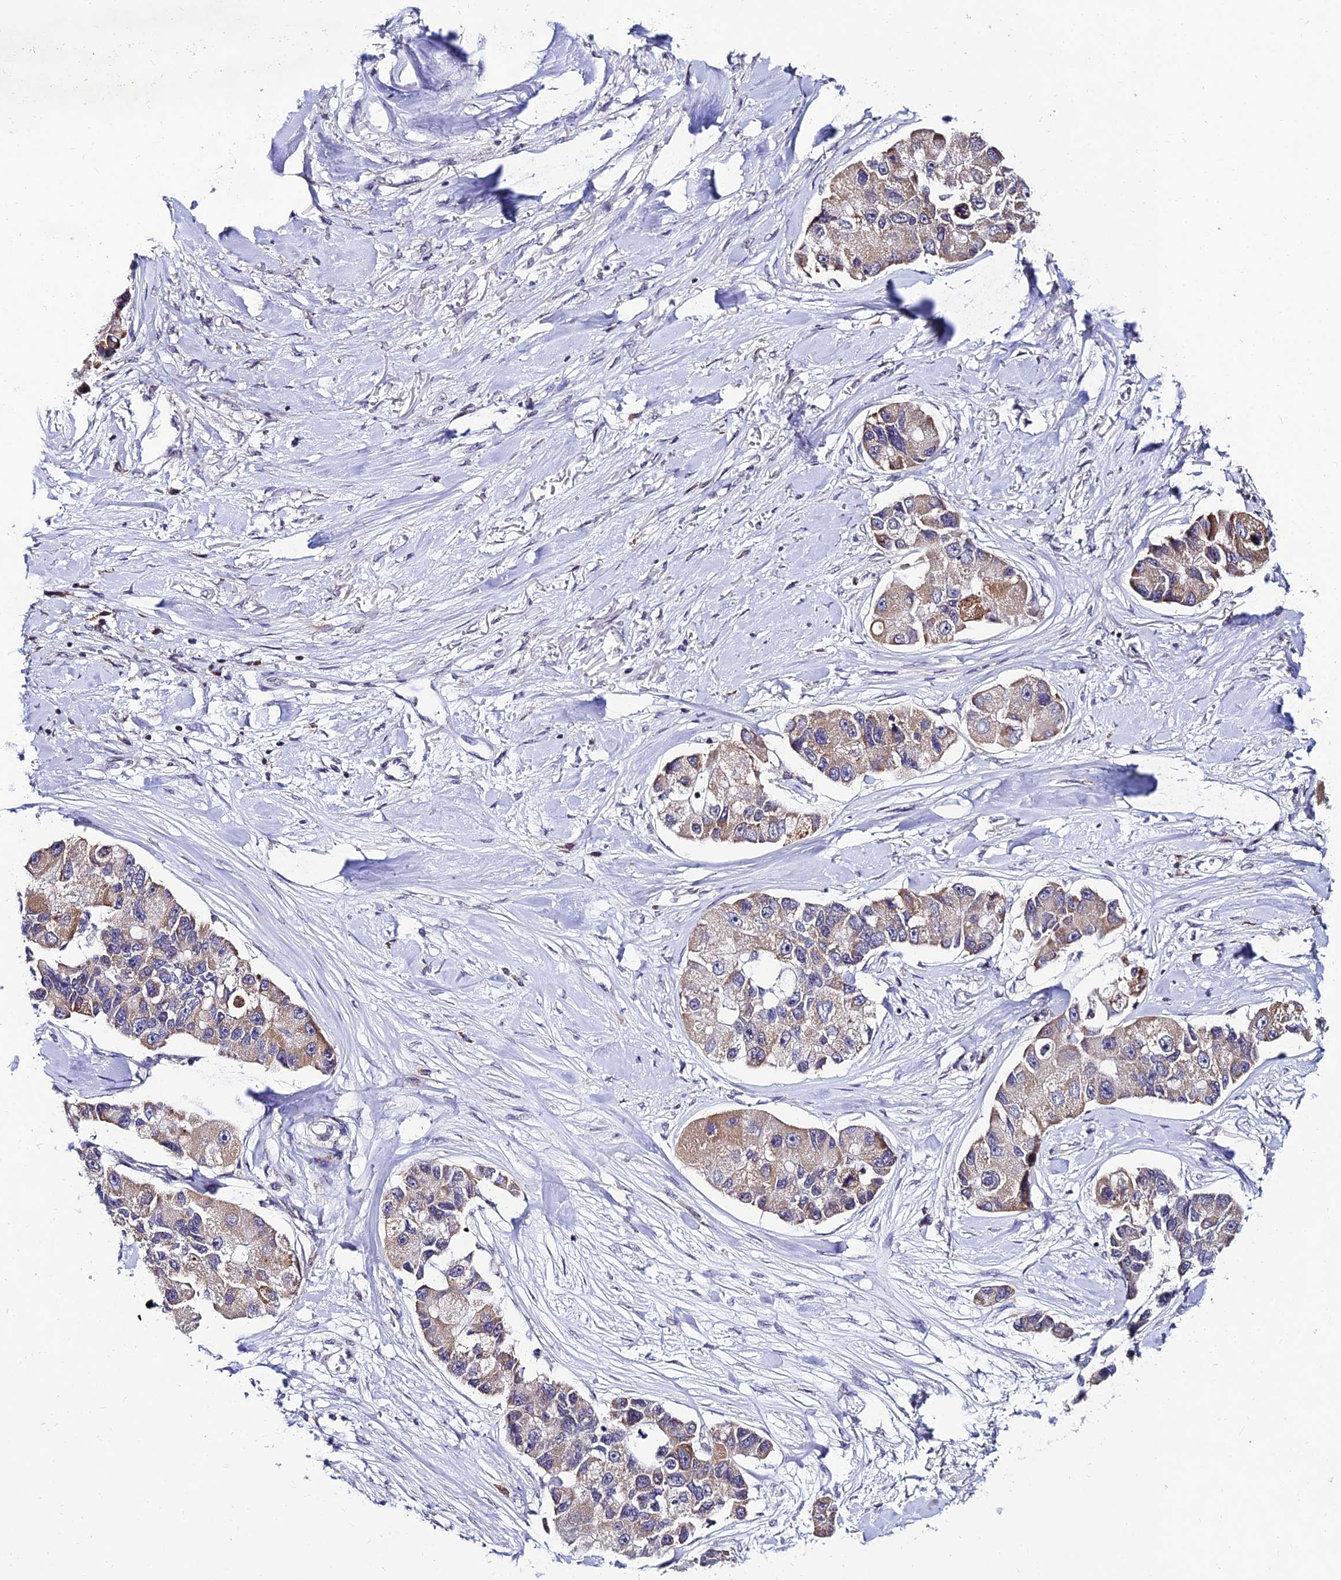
{"staining": {"intensity": "weak", "quantity": "25%-75%", "location": "cytoplasmic/membranous"}, "tissue": "lung cancer", "cell_type": "Tumor cells", "image_type": "cancer", "snomed": [{"axis": "morphology", "description": "Adenocarcinoma, NOS"}, {"axis": "topography", "description": "Lung"}], "caption": "IHC of lung cancer (adenocarcinoma) exhibits low levels of weak cytoplasmic/membranous staining in about 25%-75% of tumor cells. (IHC, brightfield microscopy, high magnification).", "gene": "CDNF", "patient": {"sex": "female", "age": 54}}